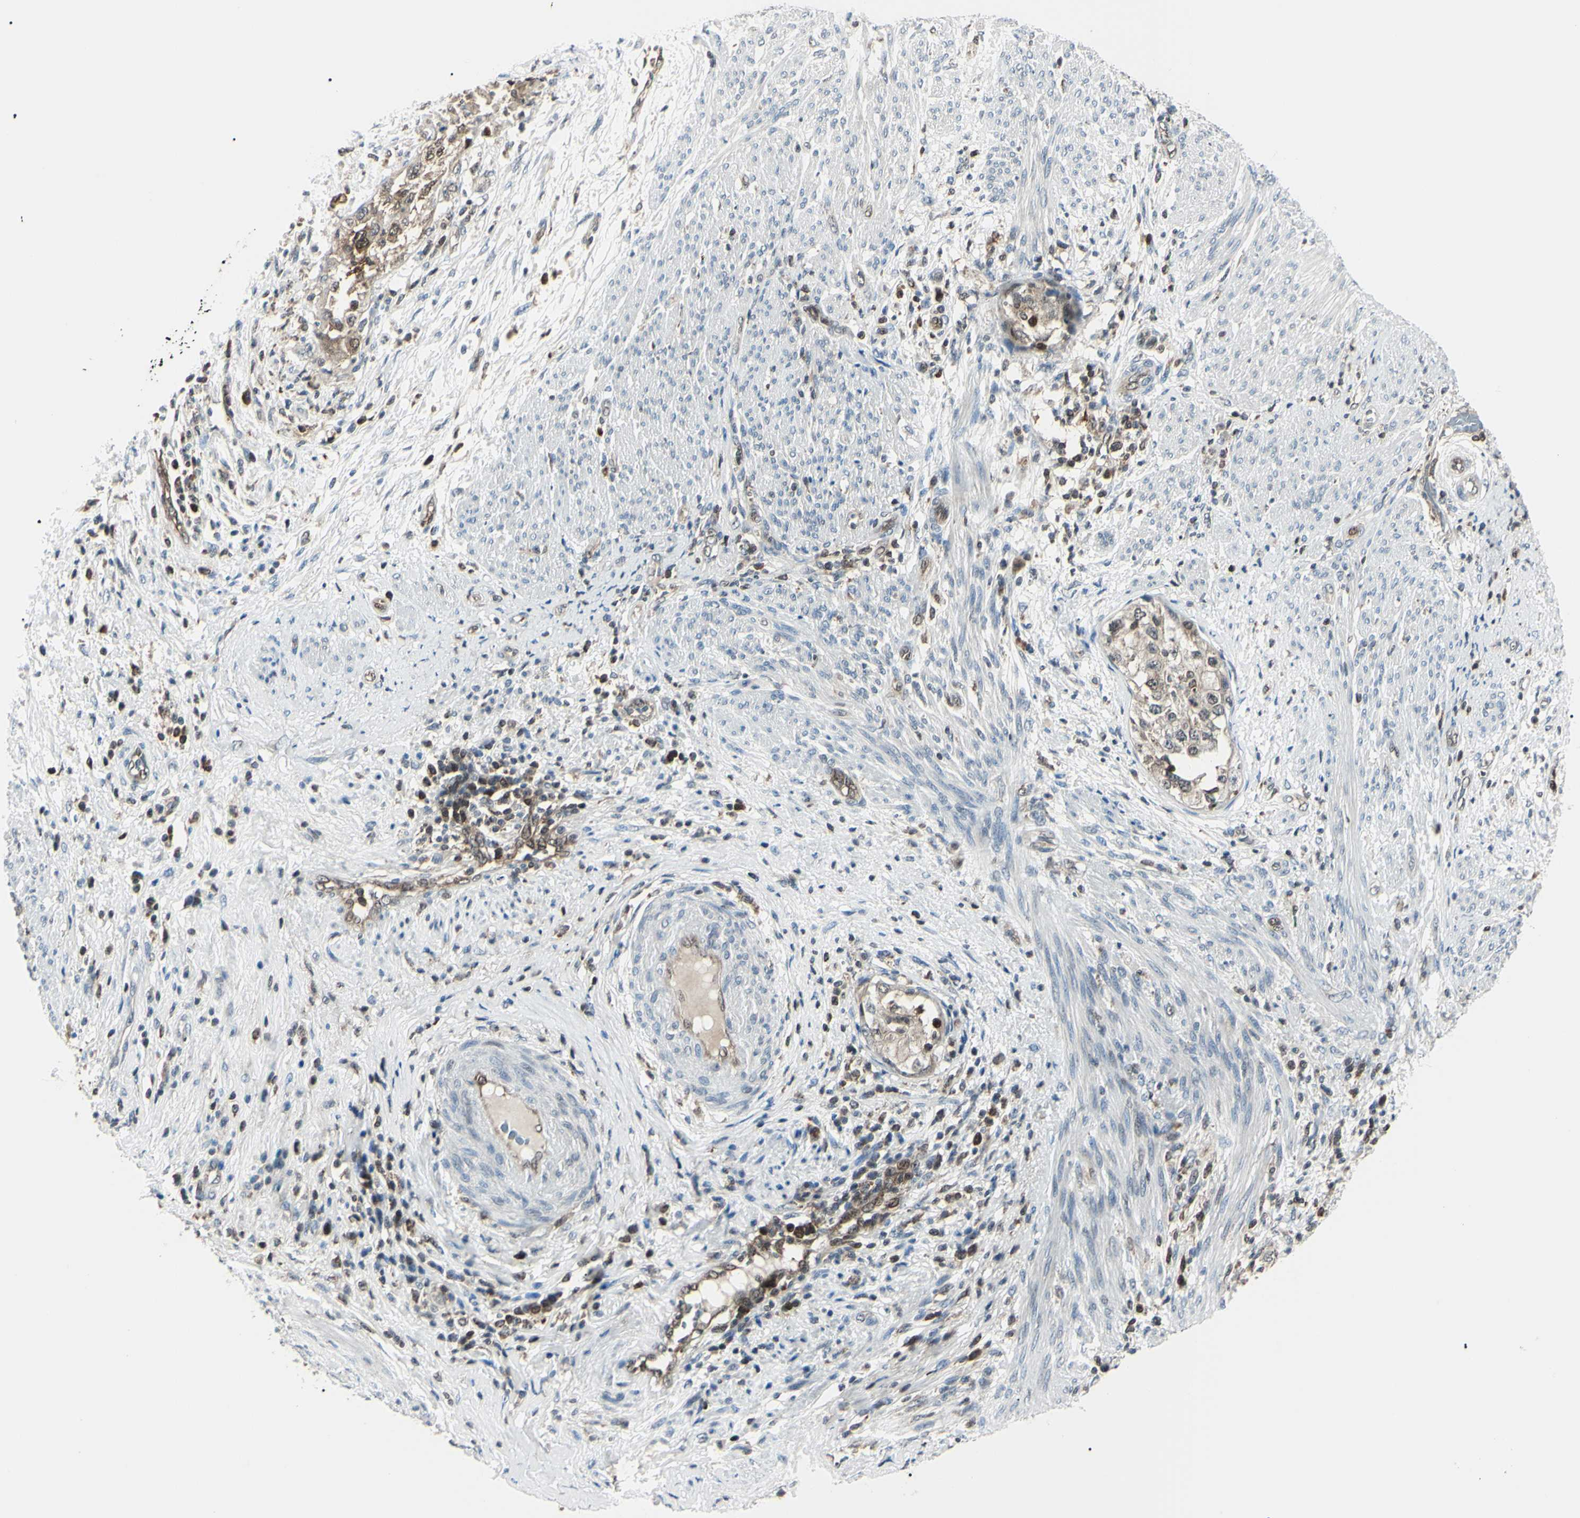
{"staining": {"intensity": "strong", "quantity": ">75%", "location": "cytoplasmic/membranous,nuclear"}, "tissue": "endometrial cancer", "cell_type": "Tumor cells", "image_type": "cancer", "snomed": [{"axis": "morphology", "description": "Adenocarcinoma, NOS"}, {"axis": "topography", "description": "Endometrium"}], "caption": "Endometrial adenocarcinoma stained with immunohistochemistry (IHC) reveals strong cytoplasmic/membranous and nuclear positivity in about >75% of tumor cells. (DAB (3,3'-diaminobenzidine) = brown stain, brightfield microscopy at high magnification).", "gene": "PGK1", "patient": {"sex": "female", "age": 85}}